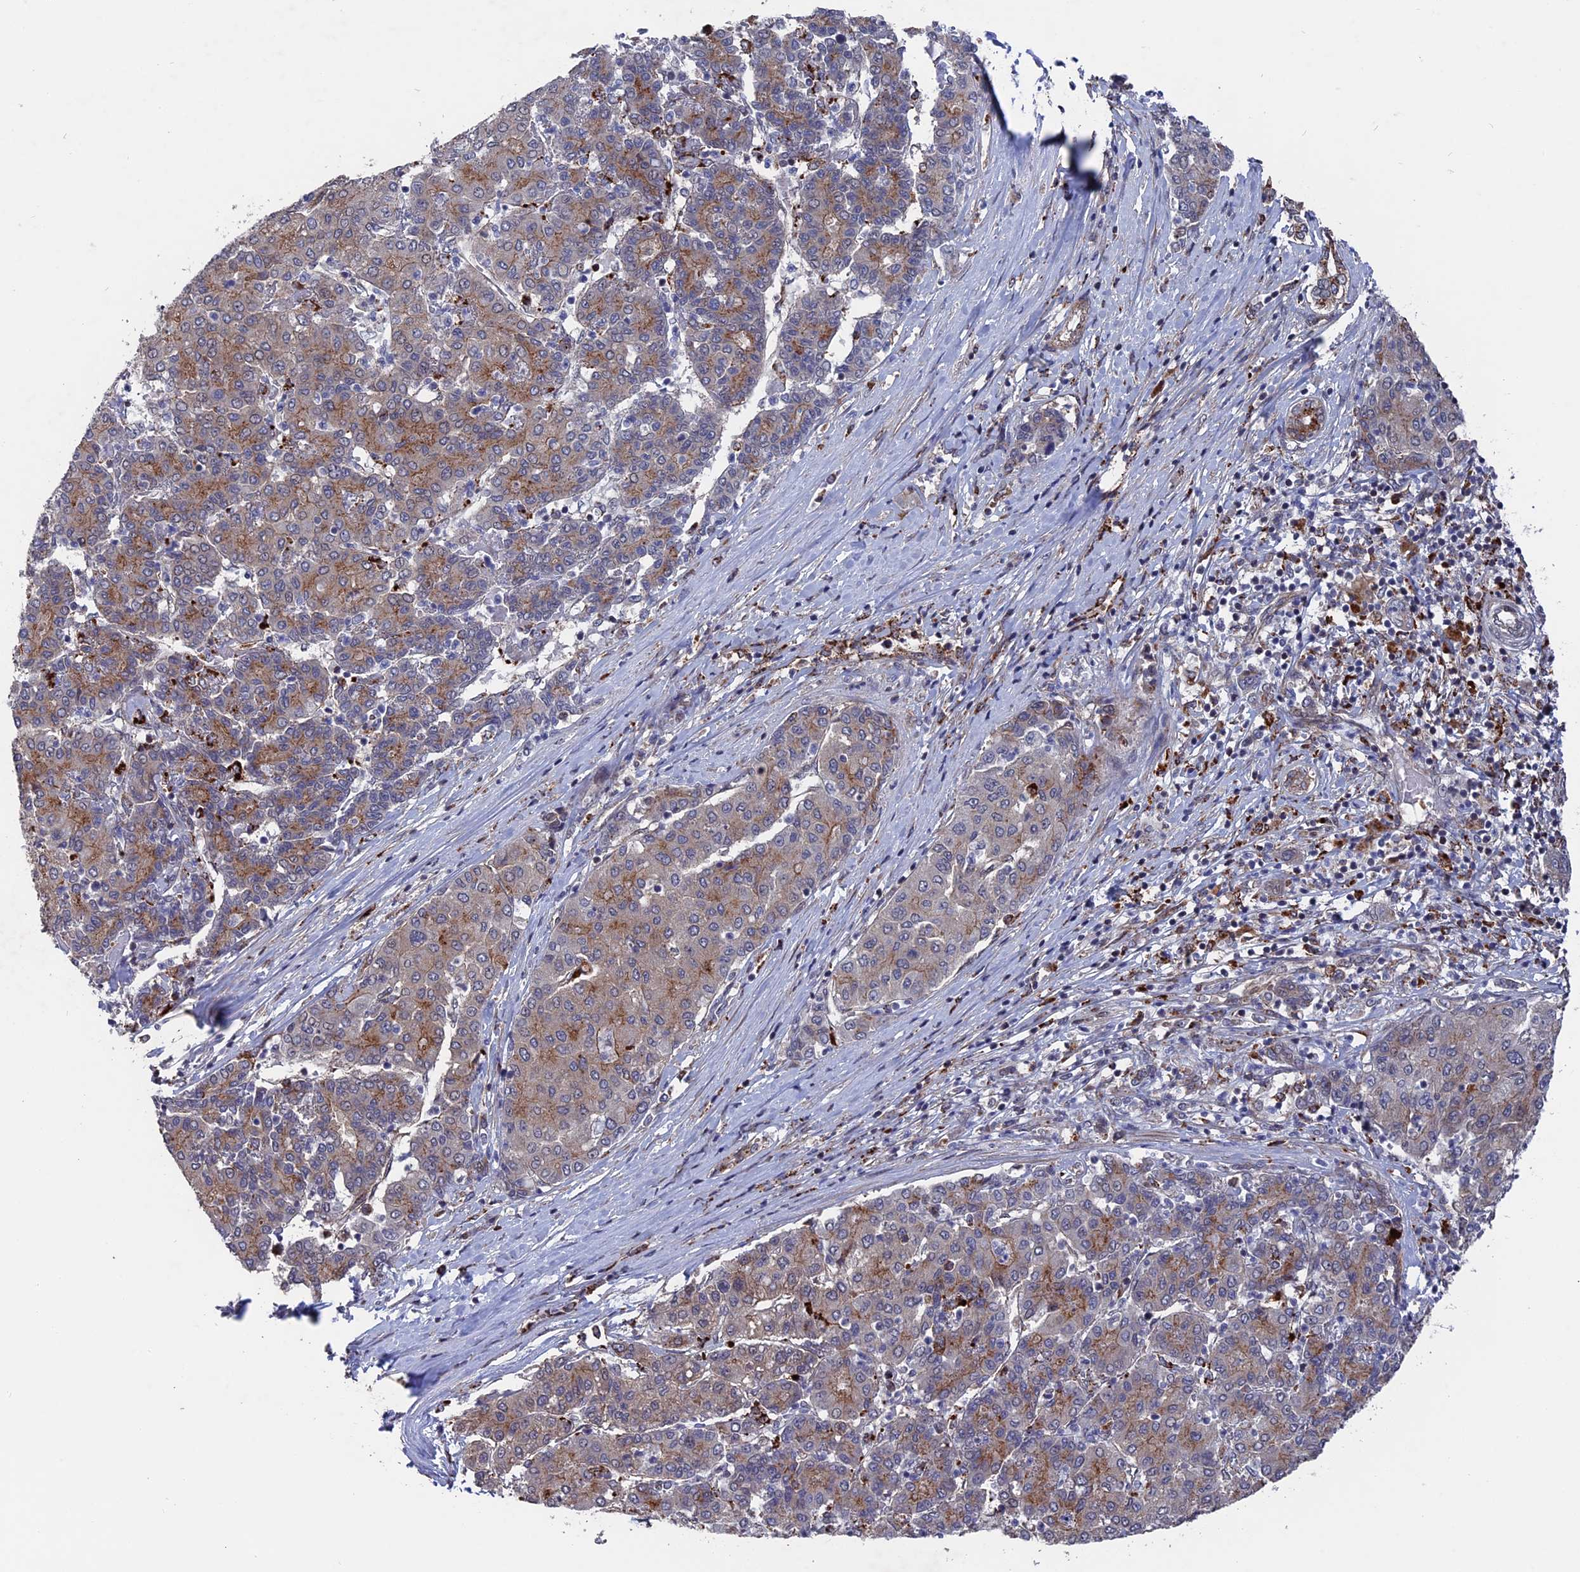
{"staining": {"intensity": "moderate", "quantity": "<25%", "location": "cytoplasmic/membranous"}, "tissue": "liver cancer", "cell_type": "Tumor cells", "image_type": "cancer", "snomed": [{"axis": "morphology", "description": "Carcinoma, Hepatocellular, NOS"}, {"axis": "topography", "description": "Liver"}], "caption": "Immunohistochemical staining of liver cancer (hepatocellular carcinoma) reveals moderate cytoplasmic/membranous protein staining in approximately <25% of tumor cells.", "gene": "NOSIP", "patient": {"sex": "male", "age": 65}}